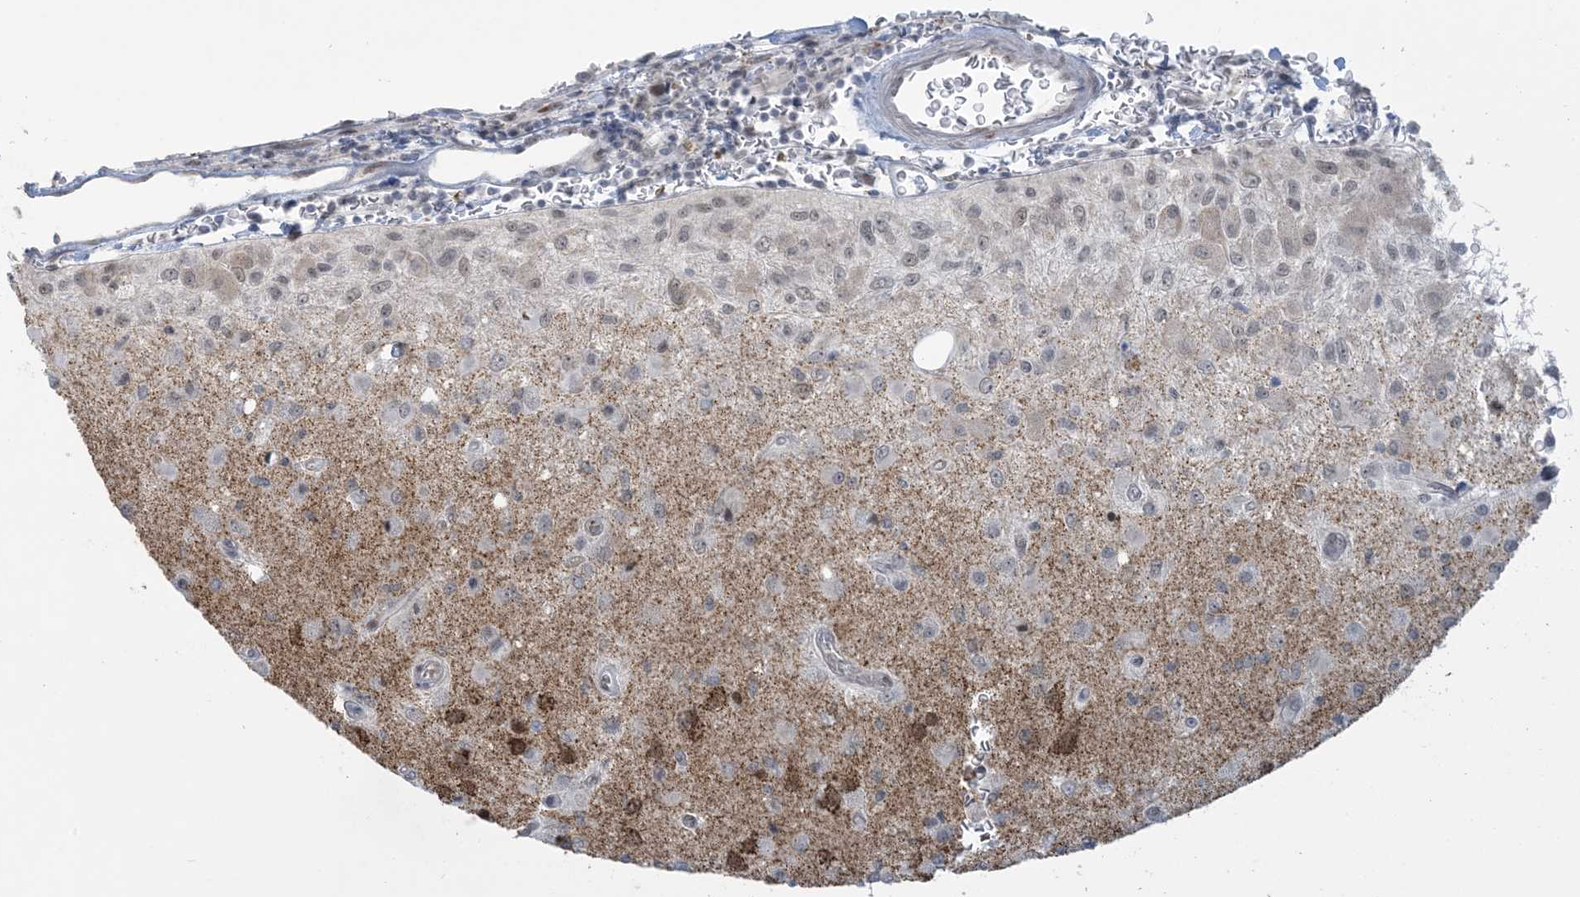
{"staining": {"intensity": "weak", "quantity": "<25%", "location": "nuclear"}, "tissue": "glioma", "cell_type": "Tumor cells", "image_type": "cancer", "snomed": [{"axis": "morphology", "description": "Normal tissue, NOS"}, {"axis": "morphology", "description": "Glioma, malignant, High grade"}, {"axis": "topography", "description": "Cerebral cortex"}], "caption": "Image shows no significant protein expression in tumor cells of glioma.", "gene": "ECT2L", "patient": {"sex": "male", "age": 77}}